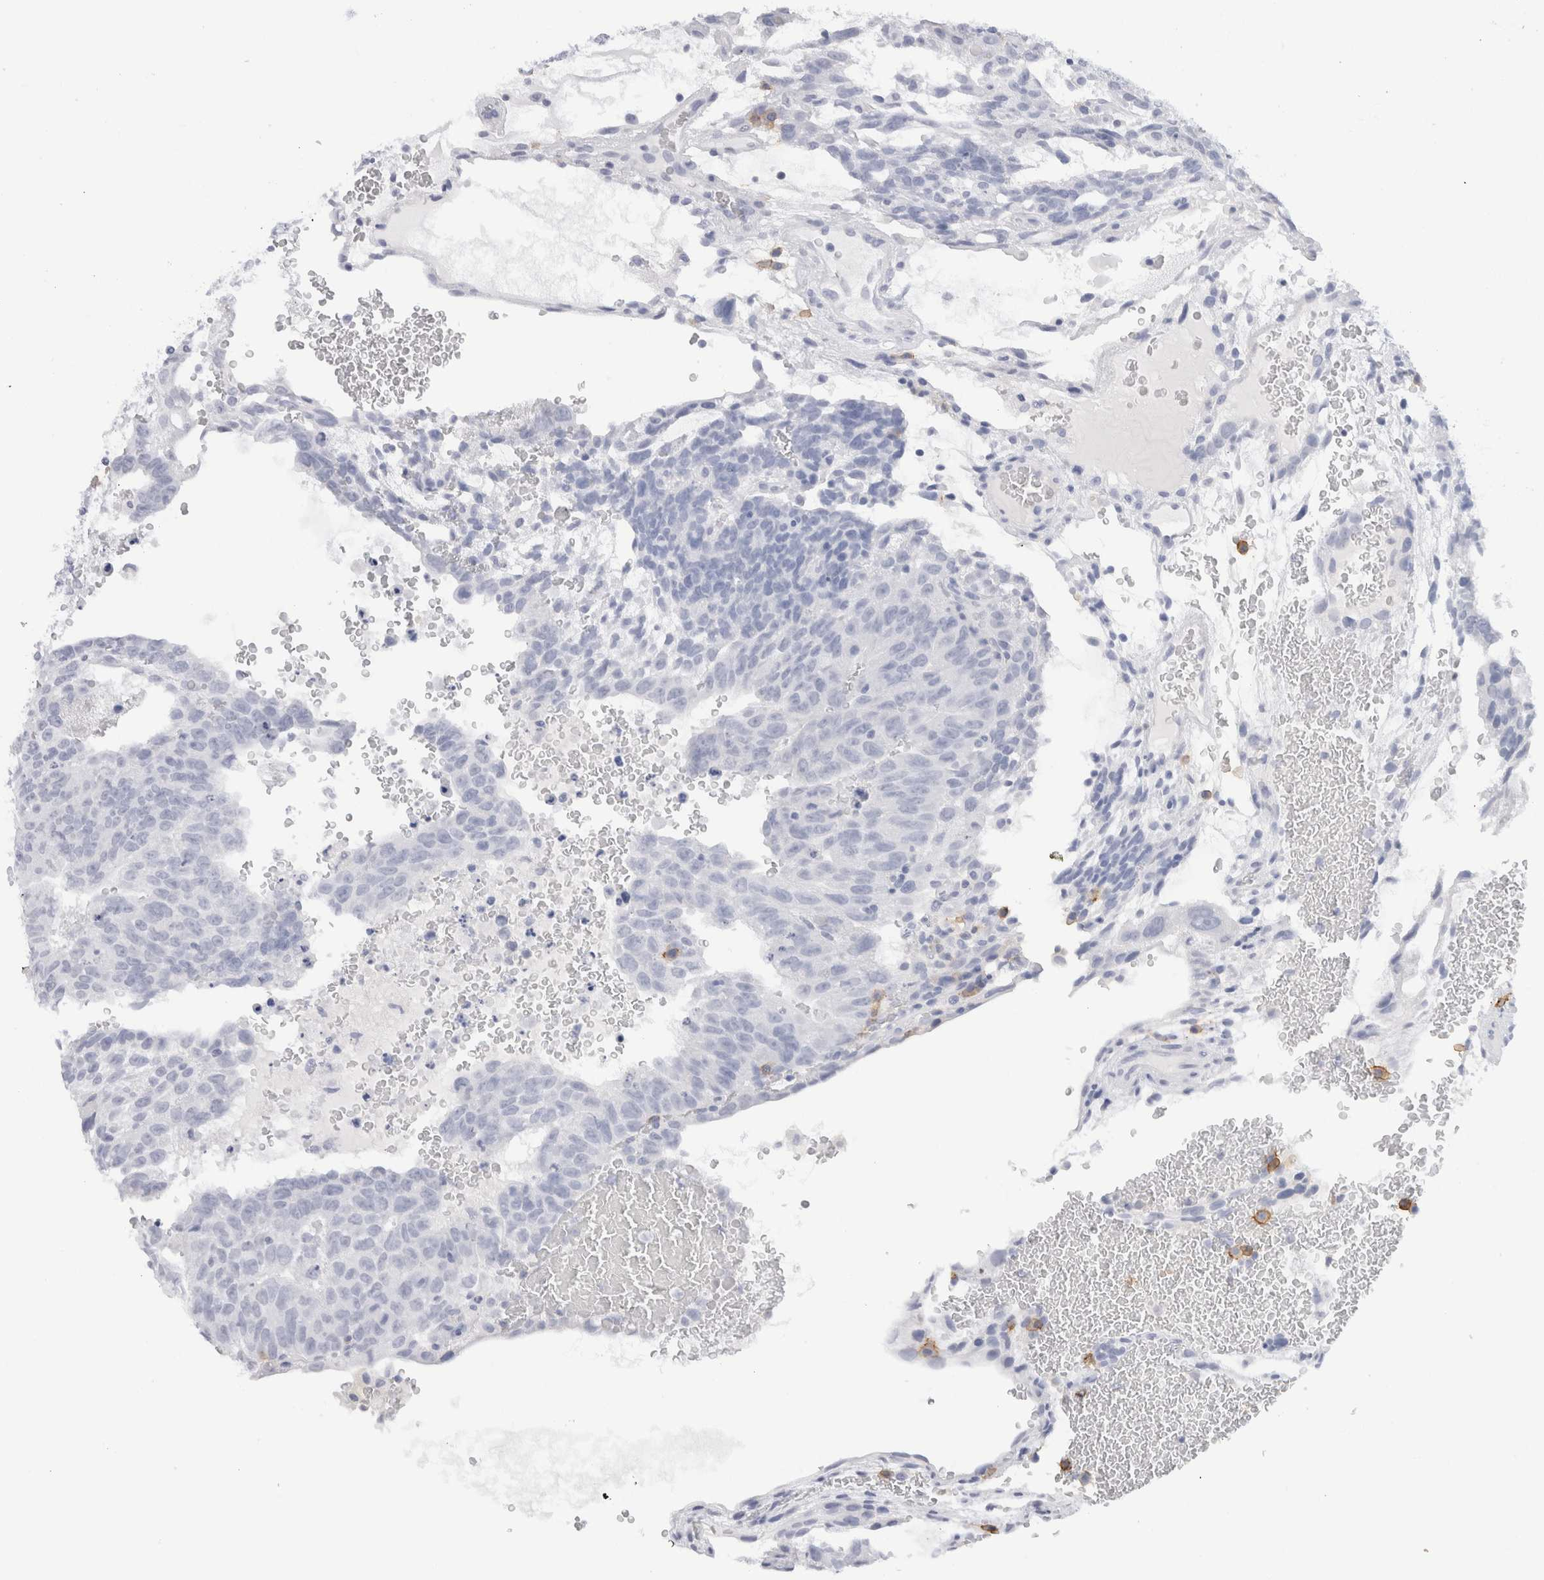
{"staining": {"intensity": "negative", "quantity": "none", "location": "none"}, "tissue": "testis cancer", "cell_type": "Tumor cells", "image_type": "cancer", "snomed": [{"axis": "morphology", "description": "Seminoma, NOS"}, {"axis": "morphology", "description": "Carcinoma, Embryonal, NOS"}, {"axis": "topography", "description": "Testis"}], "caption": "This image is of testis cancer (seminoma) stained with IHC to label a protein in brown with the nuclei are counter-stained blue. There is no expression in tumor cells.", "gene": "CD38", "patient": {"sex": "male", "age": 52}}